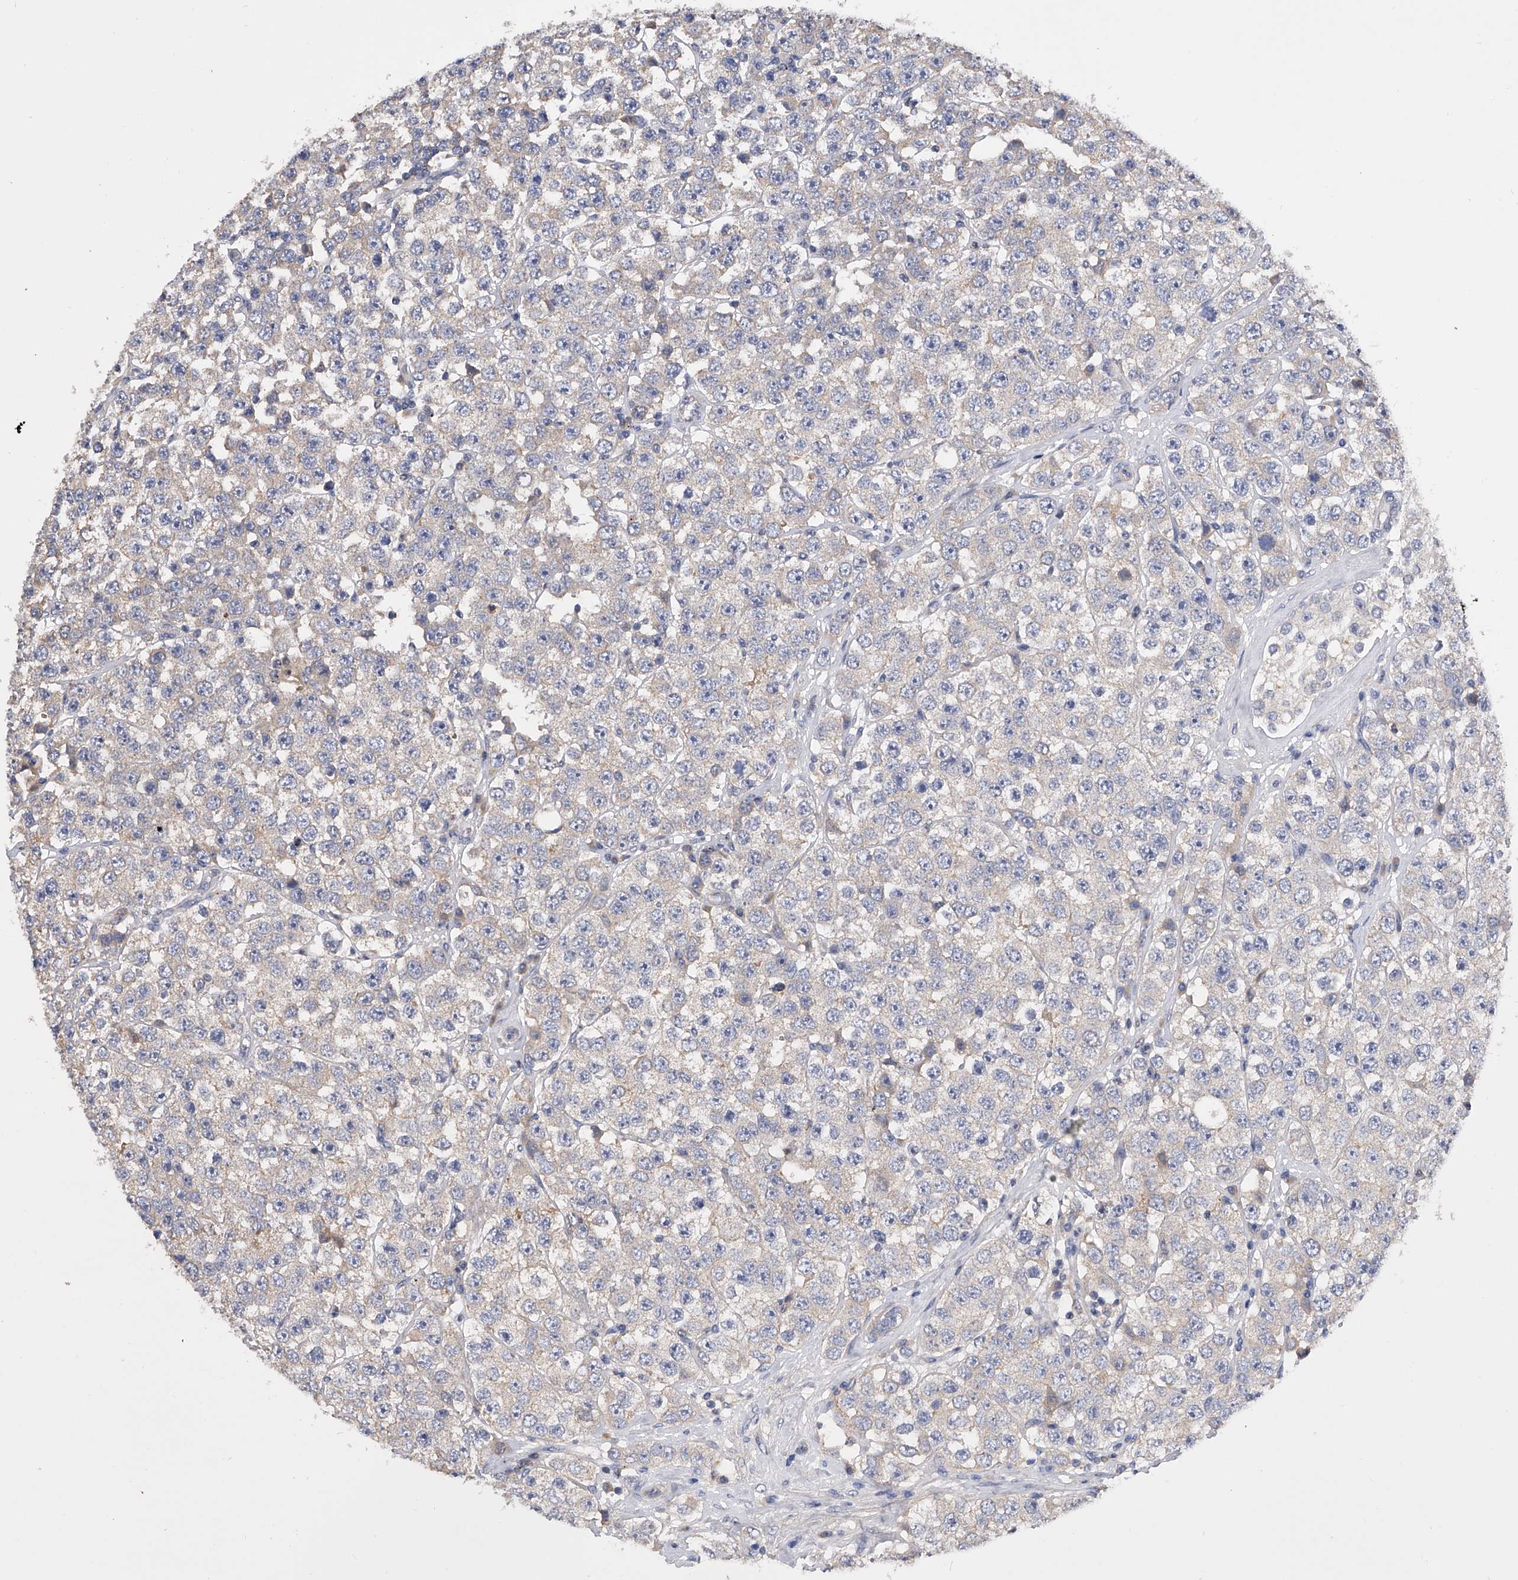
{"staining": {"intensity": "negative", "quantity": "none", "location": "none"}, "tissue": "testis cancer", "cell_type": "Tumor cells", "image_type": "cancer", "snomed": [{"axis": "morphology", "description": "Seminoma, NOS"}, {"axis": "topography", "description": "Testis"}], "caption": "DAB (3,3'-diaminobenzidine) immunohistochemical staining of testis seminoma exhibits no significant staining in tumor cells. (IHC, brightfield microscopy, high magnification).", "gene": "ARL4C", "patient": {"sex": "male", "age": 28}}